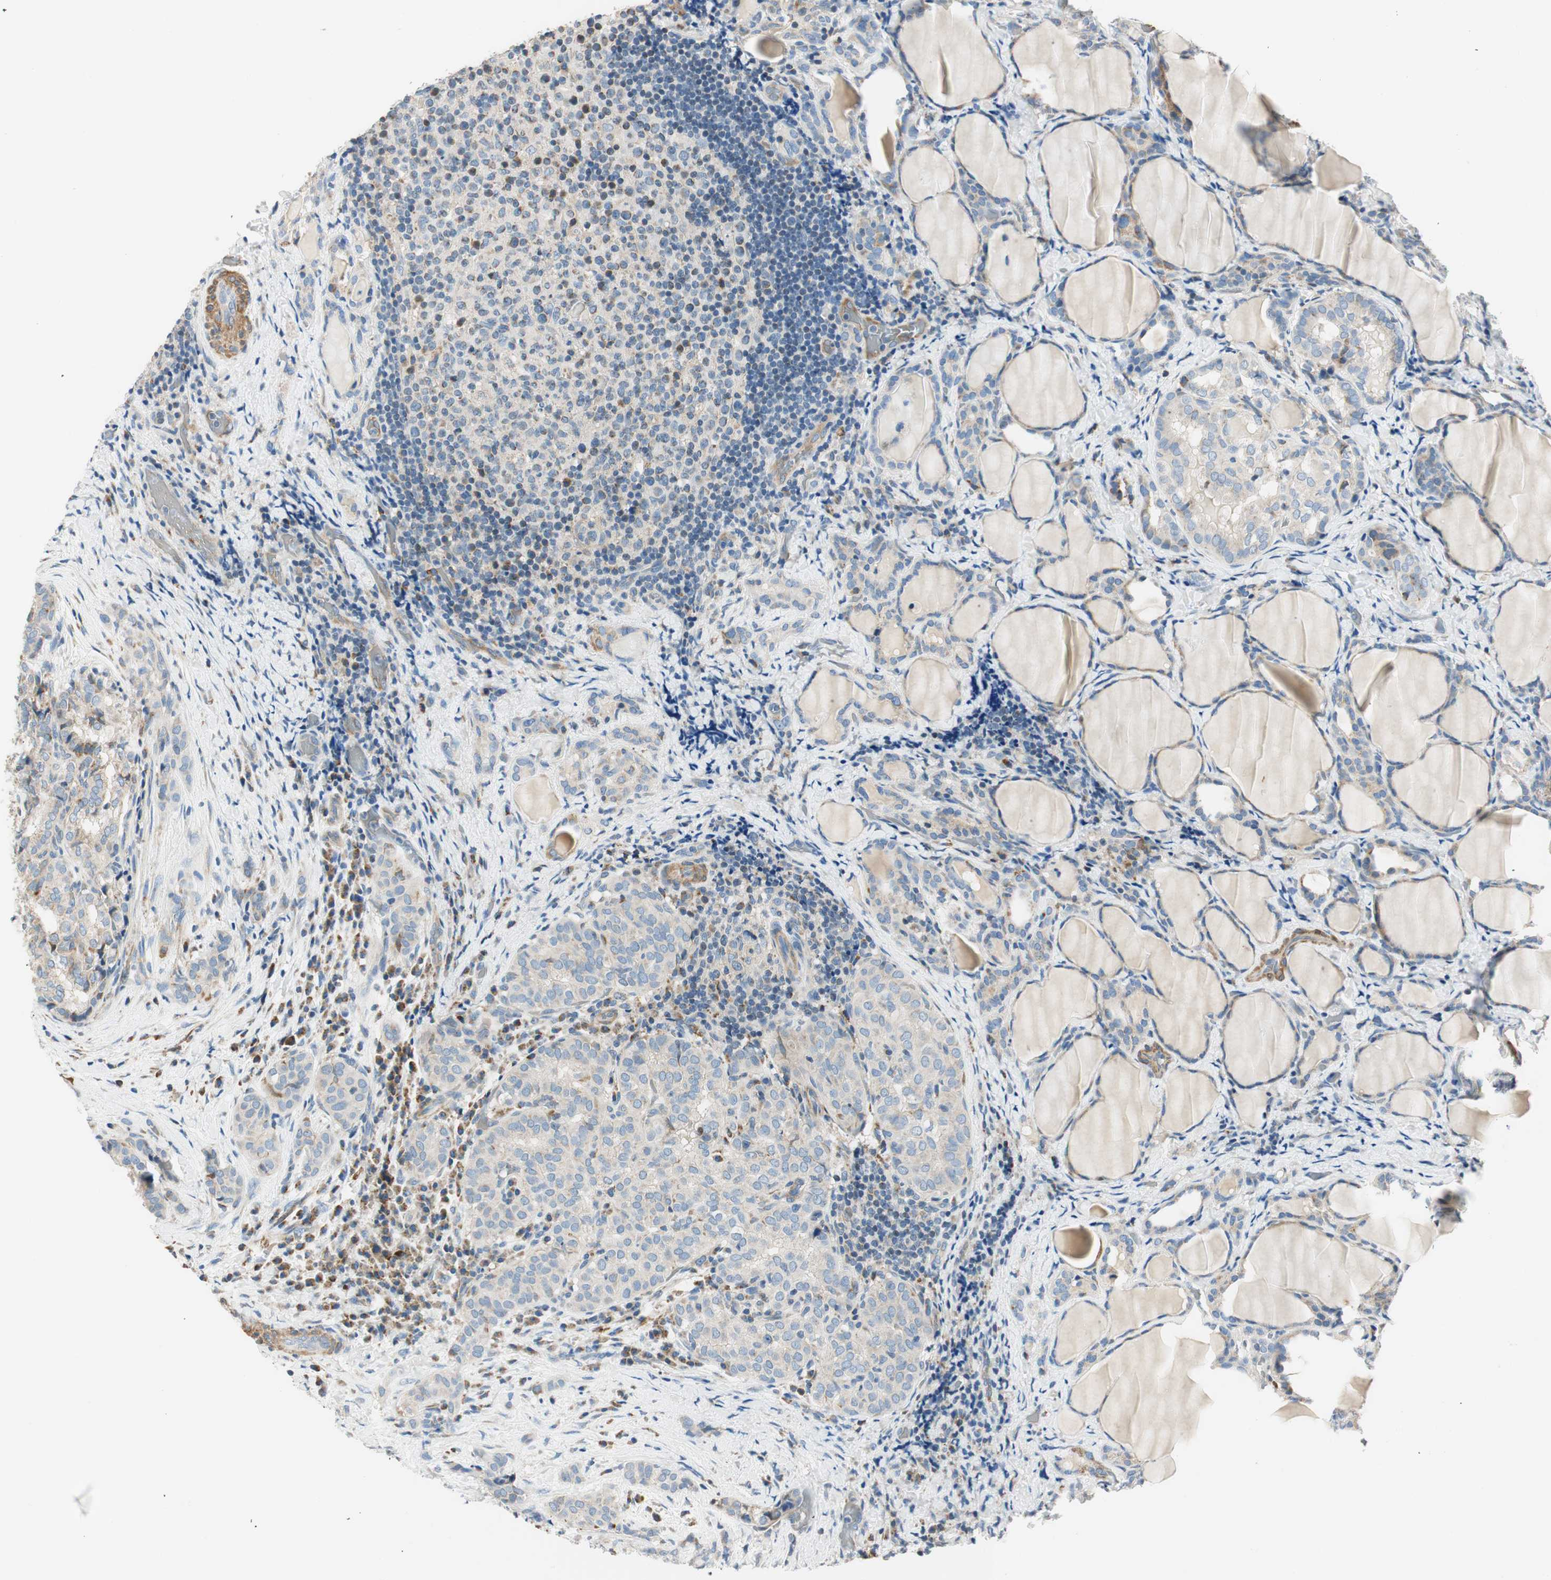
{"staining": {"intensity": "negative", "quantity": "none", "location": "none"}, "tissue": "thyroid cancer", "cell_type": "Tumor cells", "image_type": "cancer", "snomed": [{"axis": "morphology", "description": "Normal tissue, NOS"}, {"axis": "morphology", "description": "Papillary adenocarcinoma, NOS"}, {"axis": "topography", "description": "Thyroid gland"}], "caption": "A high-resolution photomicrograph shows immunohistochemistry (IHC) staining of thyroid papillary adenocarcinoma, which reveals no significant staining in tumor cells.", "gene": "RORB", "patient": {"sex": "female", "age": 30}}